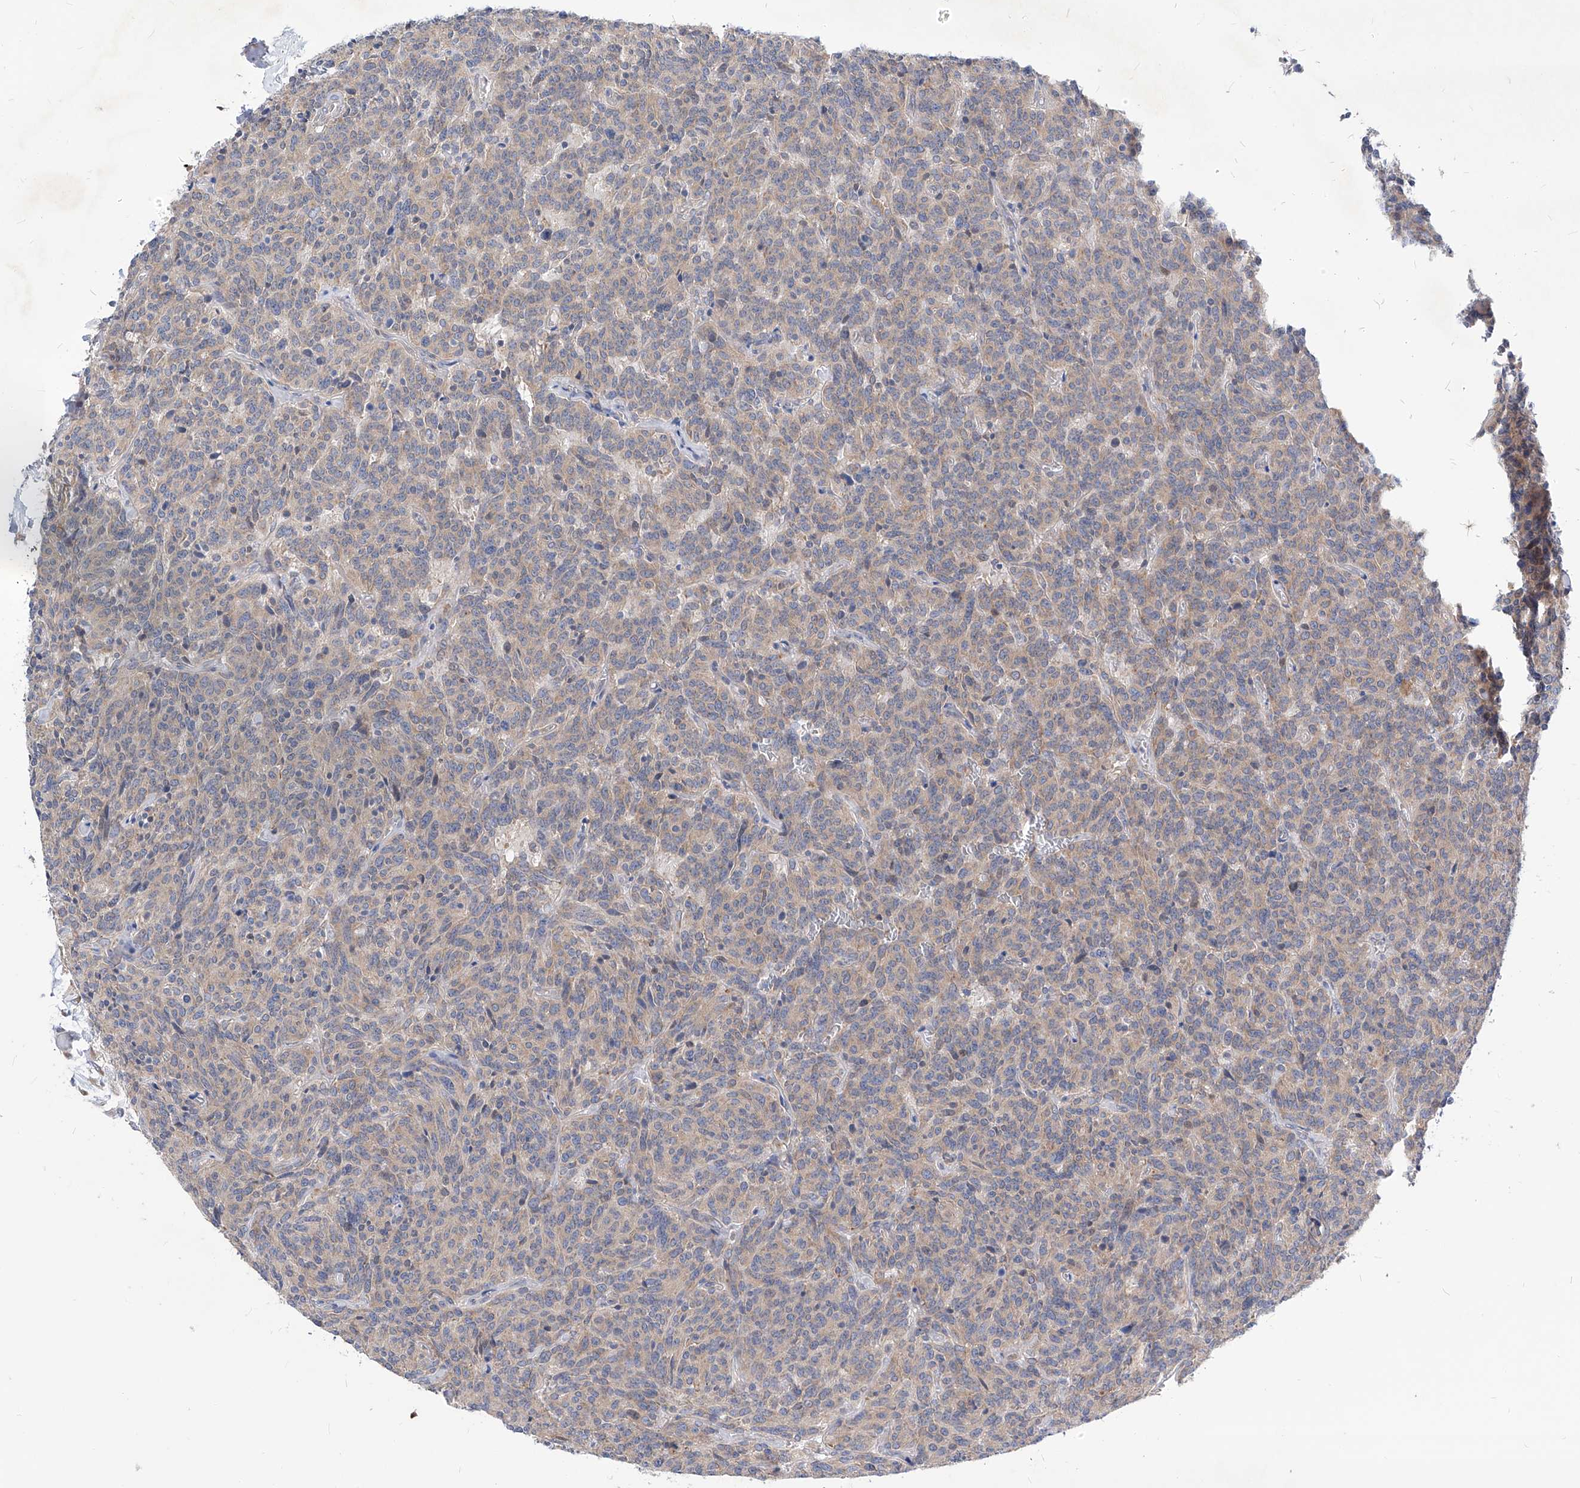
{"staining": {"intensity": "weak", "quantity": "25%-75%", "location": "cytoplasmic/membranous"}, "tissue": "carcinoid", "cell_type": "Tumor cells", "image_type": "cancer", "snomed": [{"axis": "morphology", "description": "Carcinoid, malignant, NOS"}, {"axis": "topography", "description": "Lung"}], "caption": "IHC photomicrograph of neoplastic tissue: human carcinoid stained using IHC reveals low levels of weak protein expression localized specifically in the cytoplasmic/membranous of tumor cells, appearing as a cytoplasmic/membranous brown color.", "gene": "UFL1", "patient": {"sex": "female", "age": 46}}